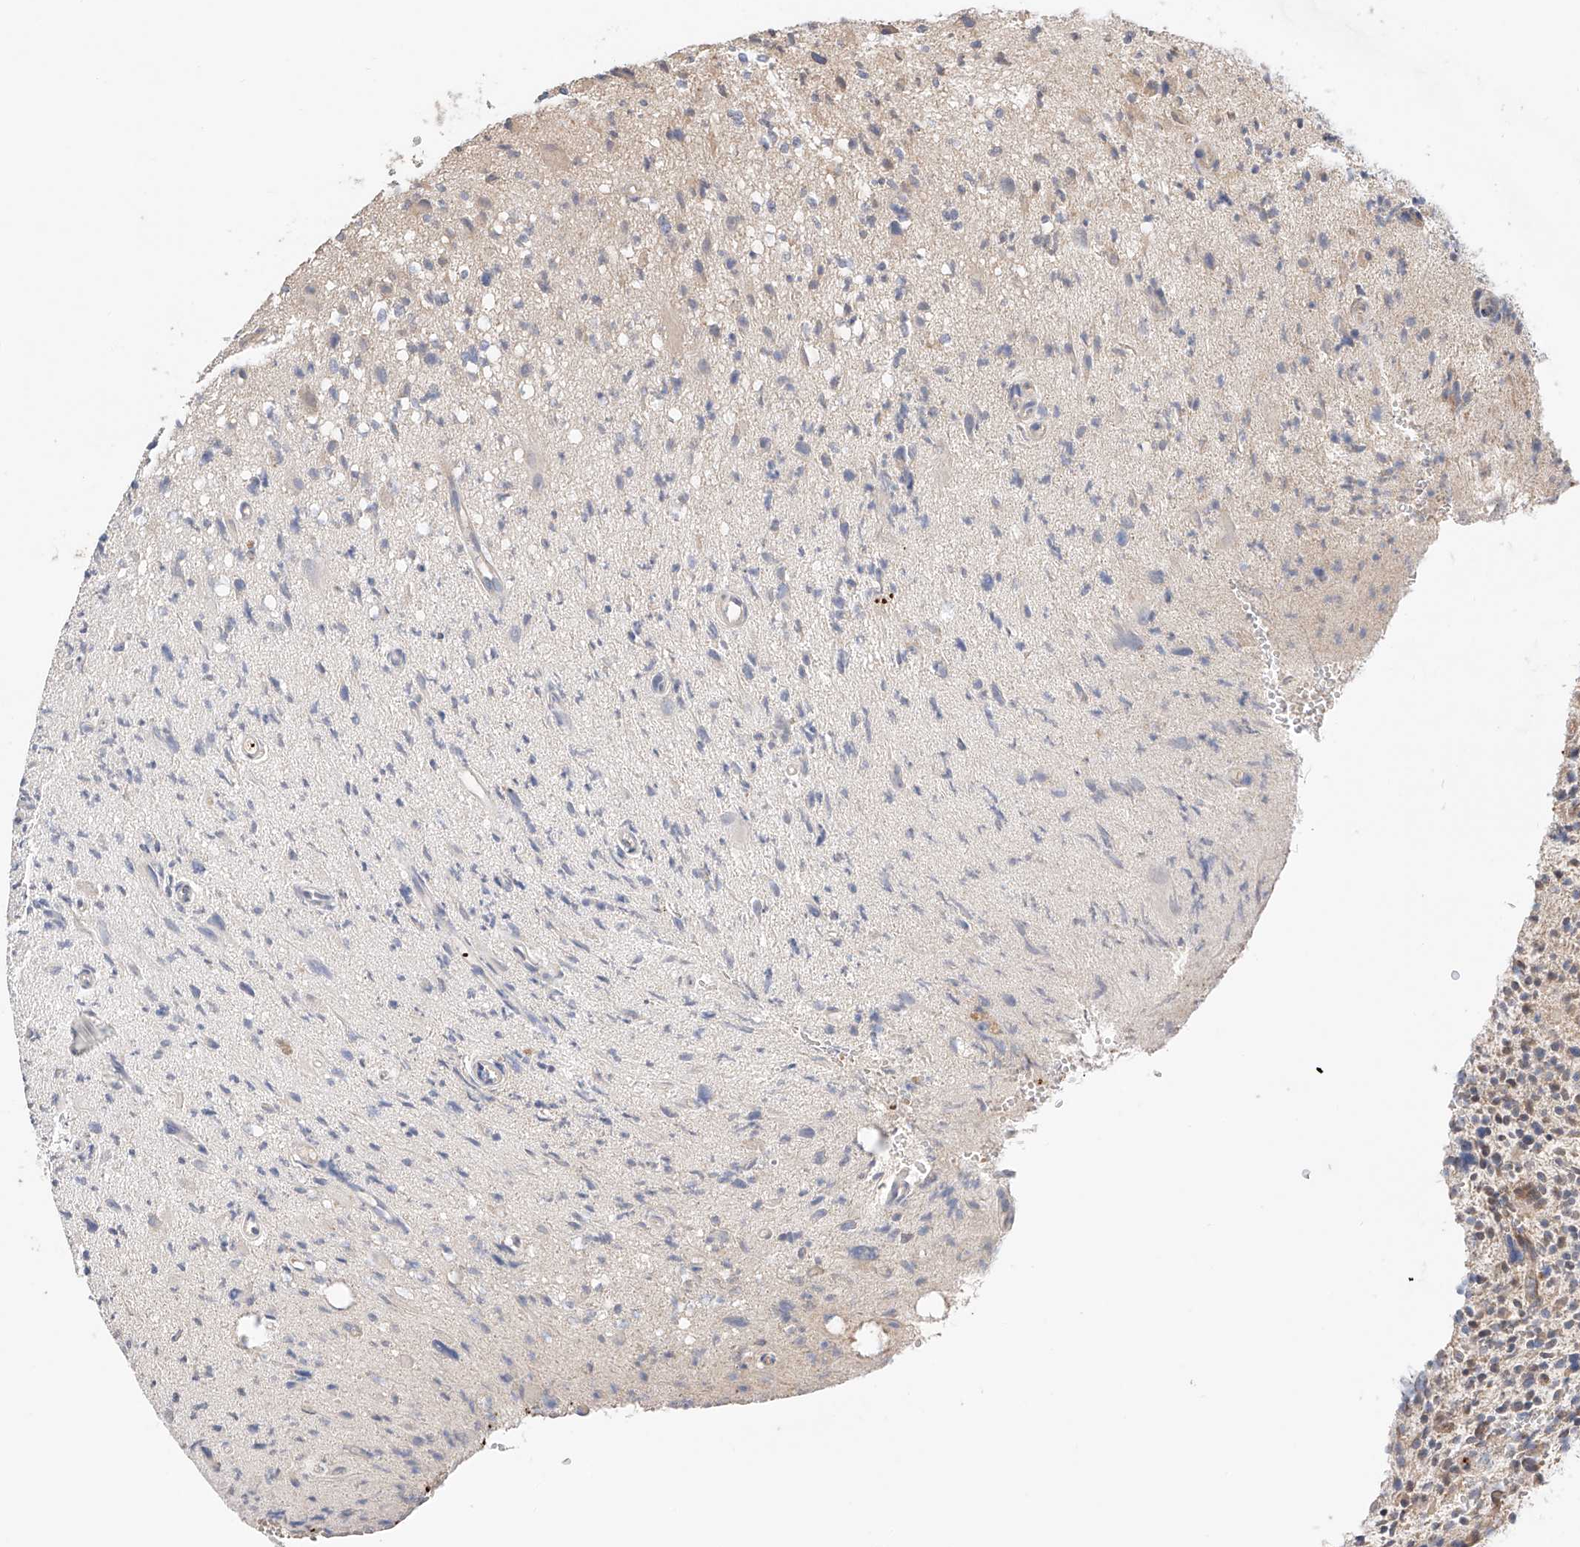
{"staining": {"intensity": "negative", "quantity": "none", "location": "none"}, "tissue": "glioma", "cell_type": "Tumor cells", "image_type": "cancer", "snomed": [{"axis": "morphology", "description": "Glioma, malignant, High grade"}, {"axis": "topography", "description": "Brain"}], "caption": "There is no significant expression in tumor cells of malignant glioma (high-grade).", "gene": "ZFHX2", "patient": {"sex": "male", "age": 48}}